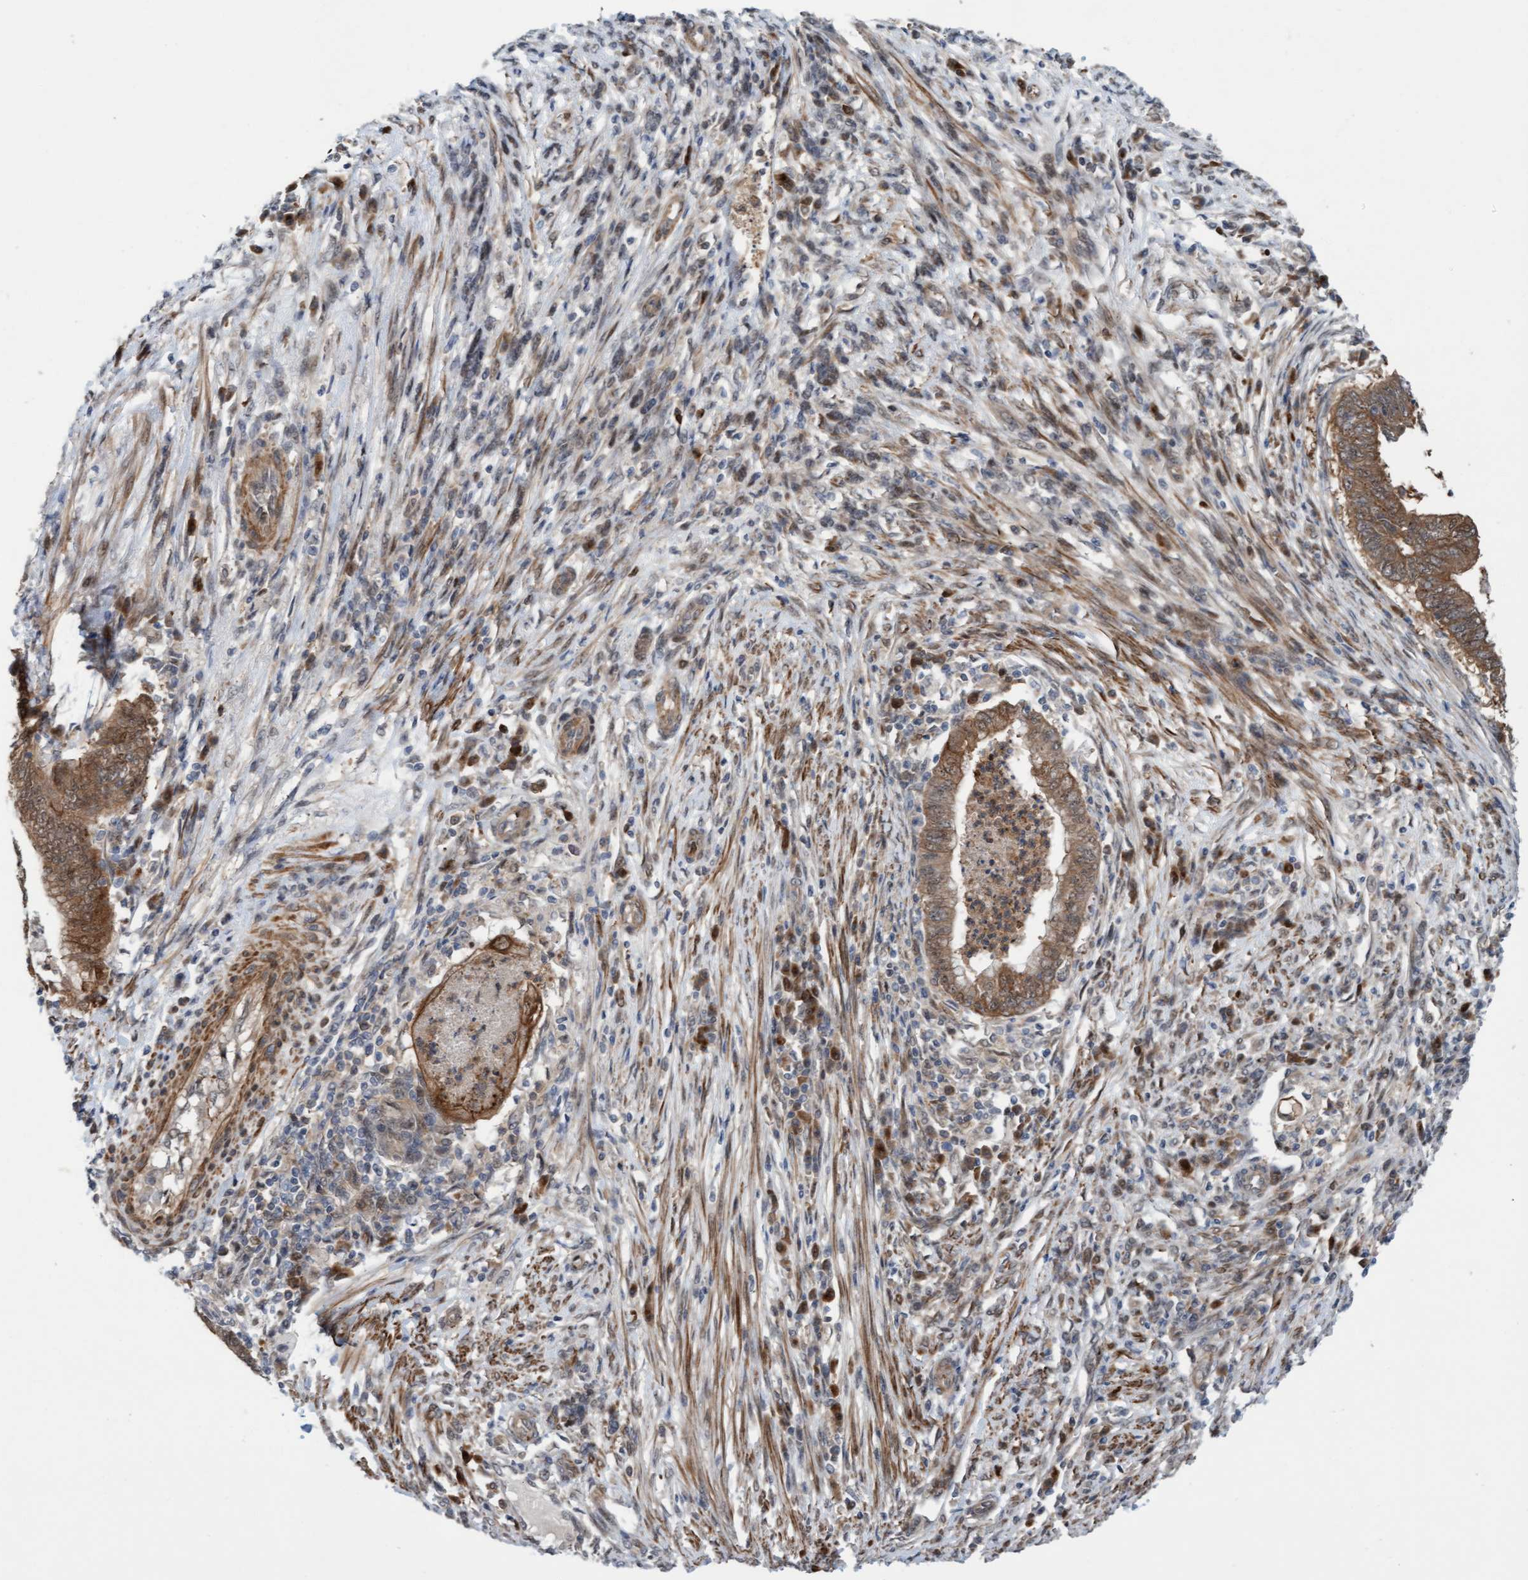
{"staining": {"intensity": "moderate", "quantity": ">75%", "location": "cytoplasmic/membranous"}, "tissue": "endometrial cancer", "cell_type": "Tumor cells", "image_type": "cancer", "snomed": [{"axis": "morphology", "description": "Polyp, NOS"}, {"axis": "morphology", "description": "Adenocarcinoma, NOS"}, {"axis": "morphology", "description": "Adenoma, NOS"}, {"axis": "topography", "description": "Endometrium"}], "caption": "The histopathology image displays staining of endometrial cancer, revealing moderate cytoplasmic/membranous protein staining (brown color) within tumor cells.", "gene": "RAP1GAP2", "patient": {"sex": "female", "age": 79}}